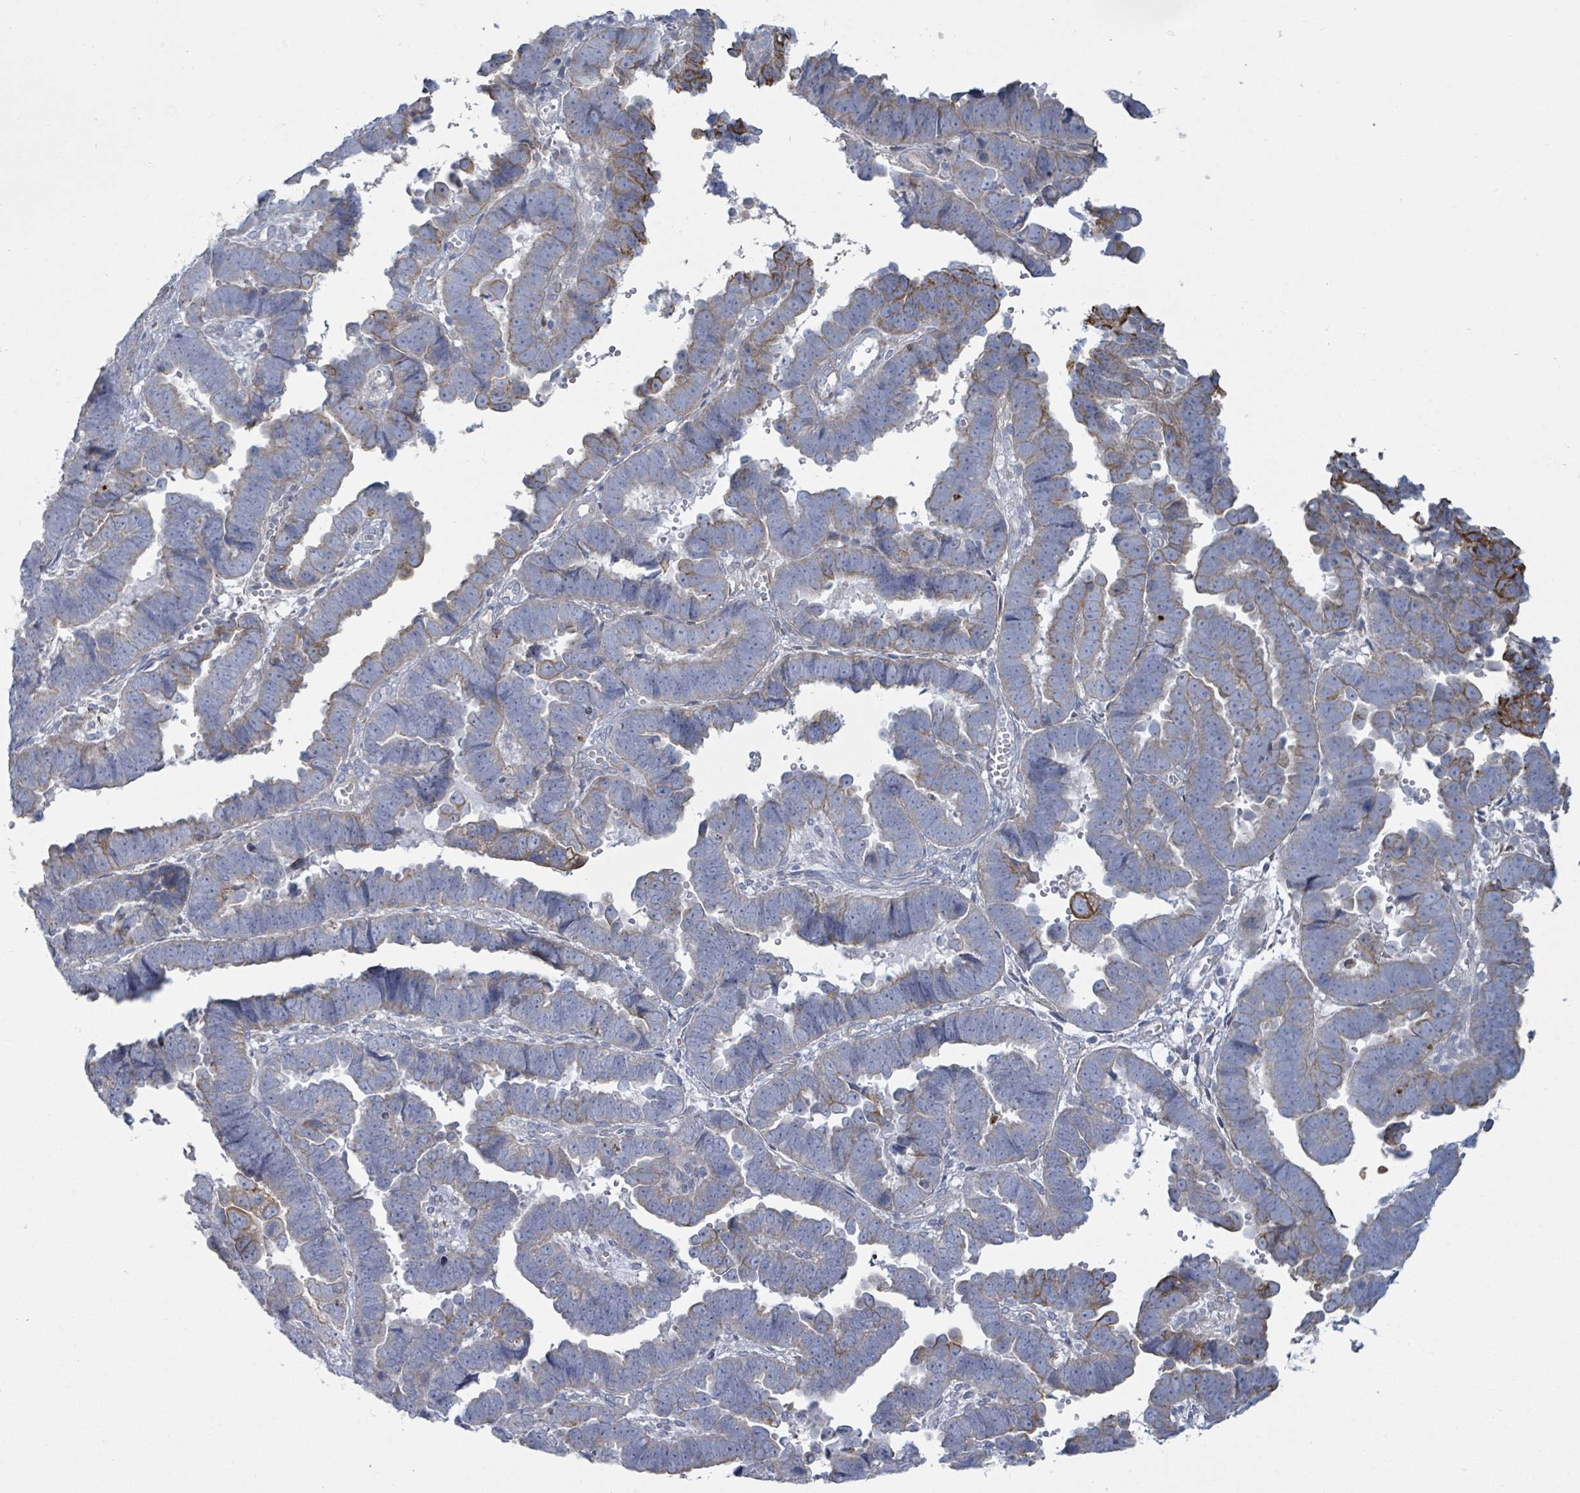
{"staining": {"intensity": "moderate", "quantity": "<25%", "location": "cytoplasmic/membranous"}, "tissue": "endometrial cancer", "cell_type": "Tumor cells", "image_type": "cancer", "snomed": [{"axis": "morphology", "description": "Adenocarcinoma, NOS"}, {"axis": "topography", "description": "Endometrium"}], "caption": "Endometrial cancer was stained to show a protein in brown. There is low levels of moderate cytoplasmic/membranous positivity in approximately <25% of tumor cells. Using DAB (3,3'-diaminobenzidine) (brown) and hematoxylin (blue) stains, captured at high magnification using brightfield microscopy.", "gene": "COL13A1", "patient": {"sex": "female", "age": 75}}